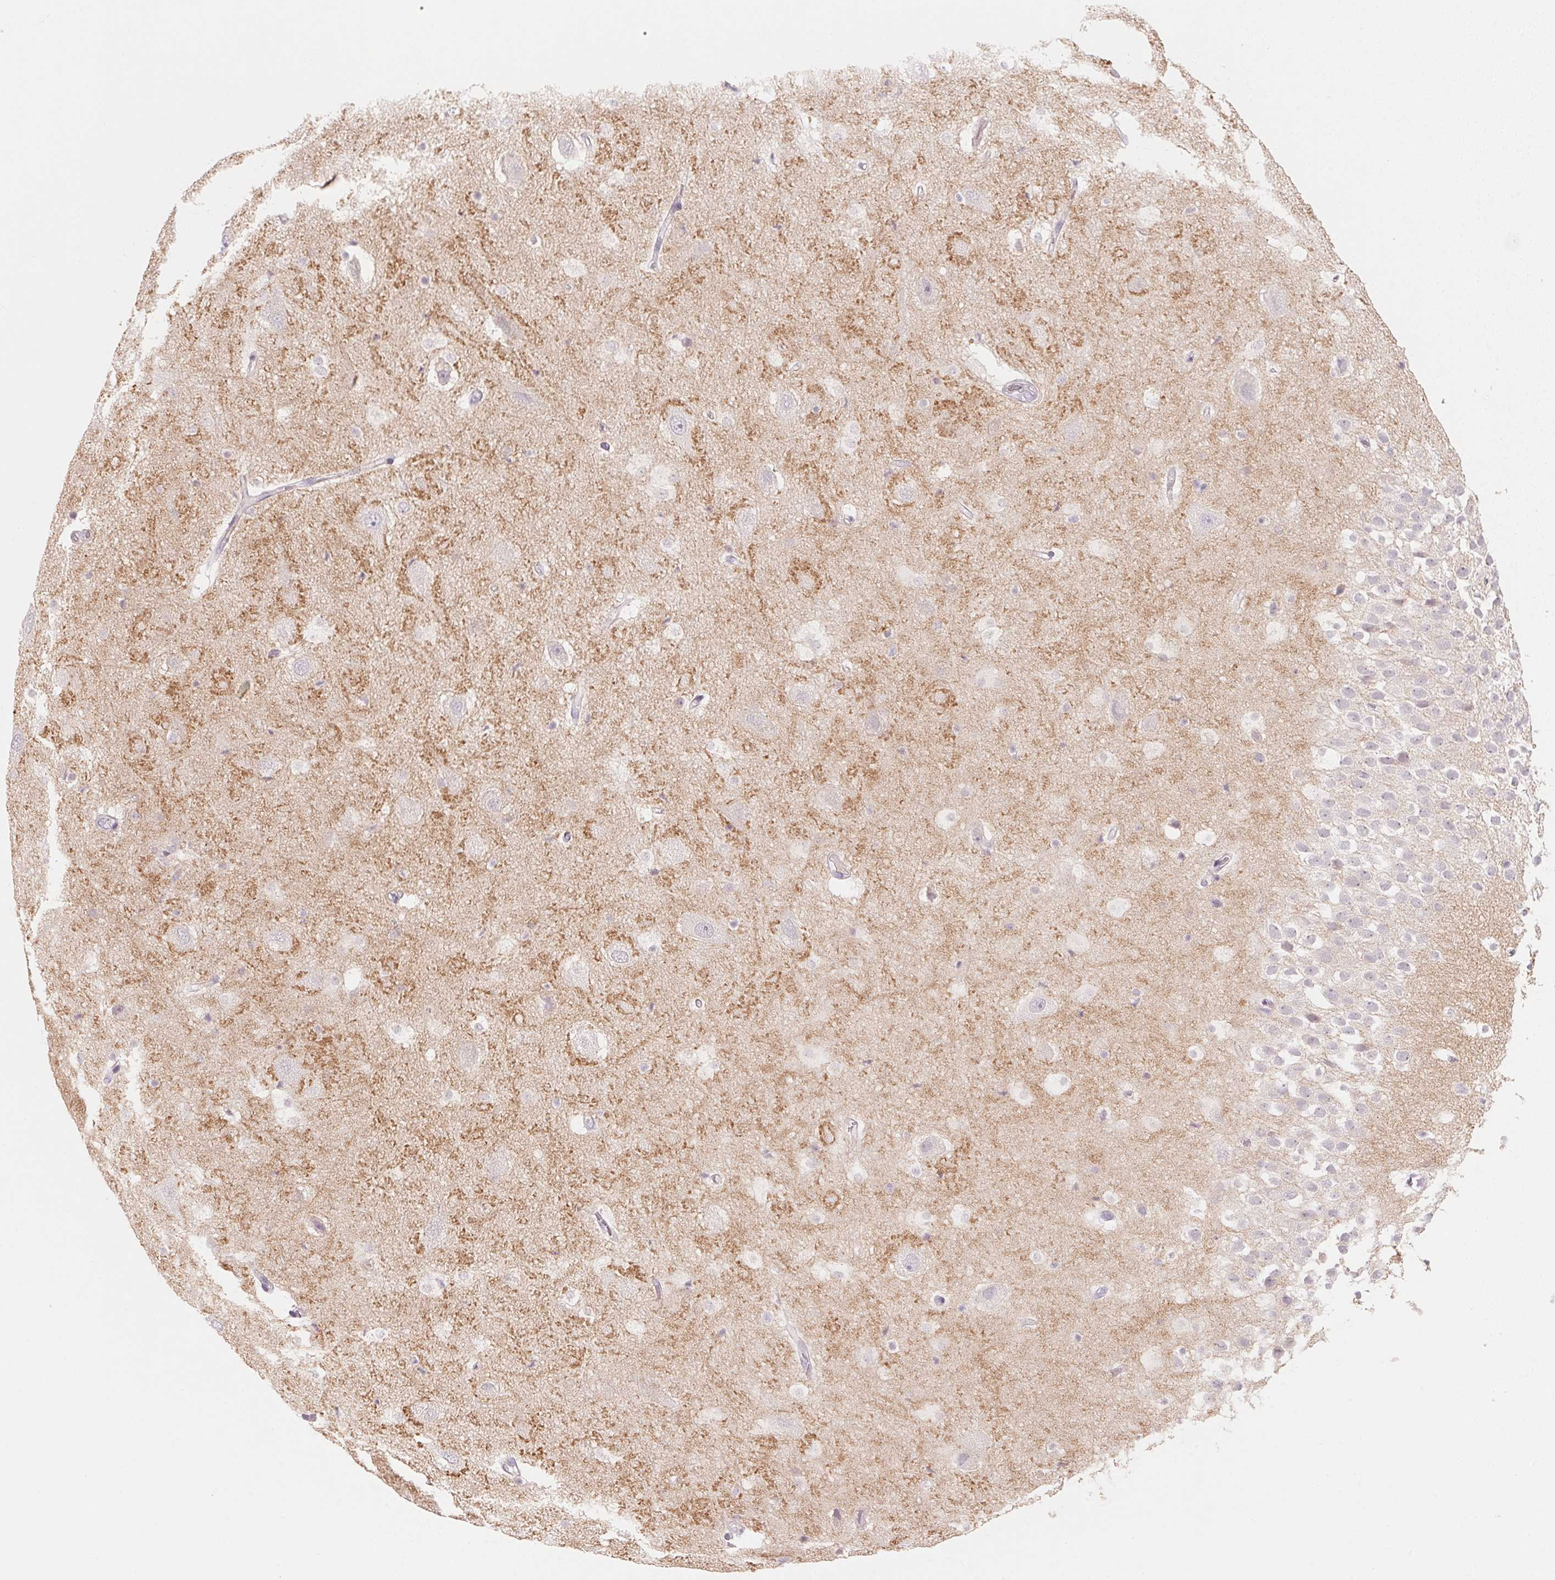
{"staining": {"intensity": "negative", "quantity": "none", "location": "none"}, "tissue": "hippocampus", "cell_type": "Glial cells", "image_type": "normal", "snomed": [{"axis": "morphology", "description": "Normal tissue, NOS"}, {"axis": "topography", "description": "Hippocampus"}], "caption": "A high-resolution image shows immunohistochemistry (IHC) staining of benign hippocampus, which reveals no significant expression in glial cells. Nuclei are stained in blue.", "gene": "MCOLN3", "patient": {"sex": "male", "age": 26}}